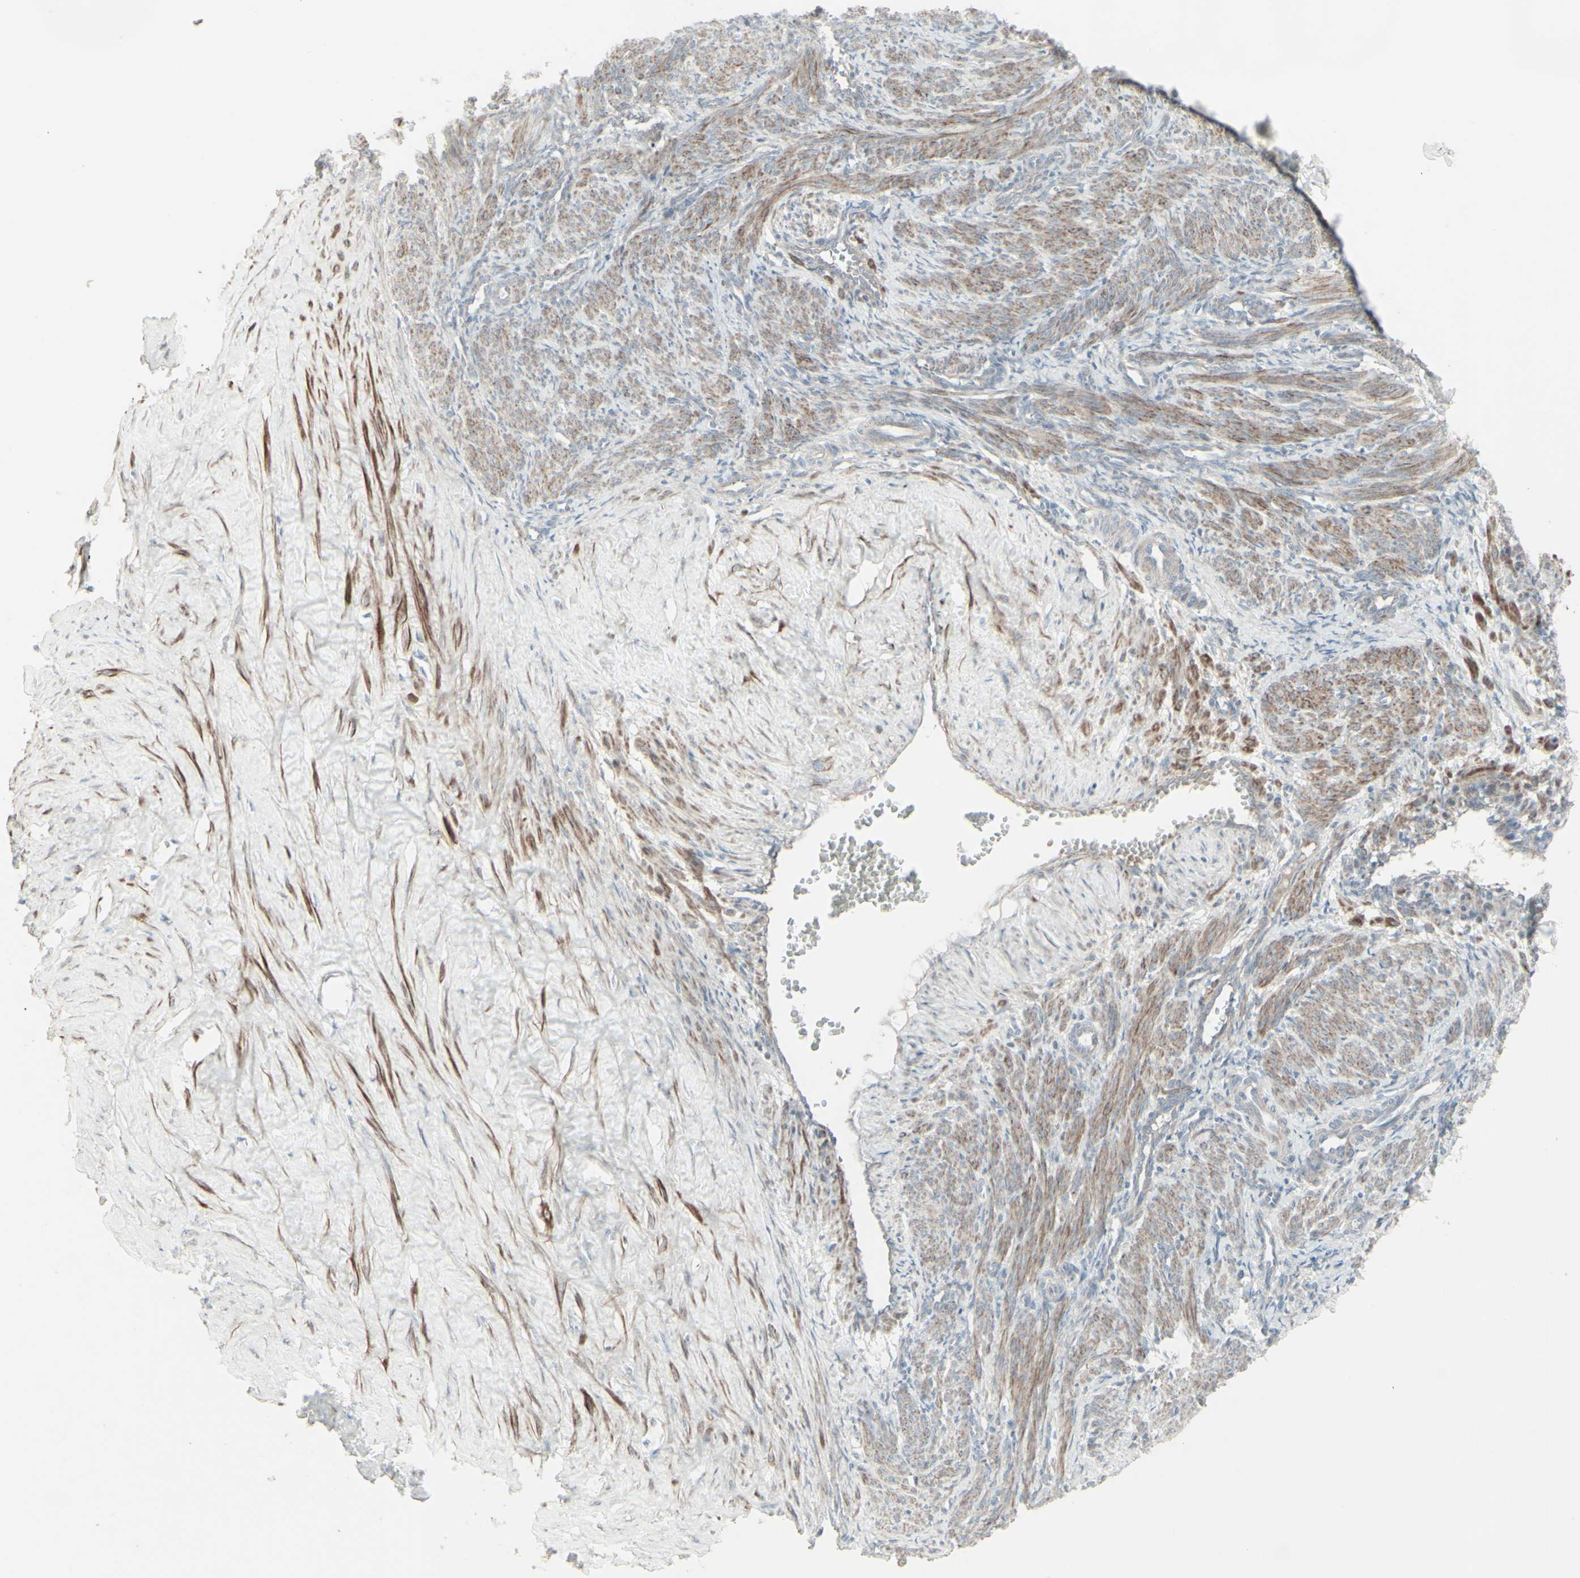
{"staining": {"intensity": "moderate", "quantity": ">75%", "location": "cytoplasmic/membranous"}, "tissue": "smooth muscle", "cell_type": "Smooth muscle cells", "image_type": "normal", "snomed": [{"axis": "morphology", "description": "Normal tissue, NOS"}, {"axis": "topography", "description": "Endometrium"}], "caption": "Benign smooth muscle was stained to show a protein in brown. There is medium levels of moderate cytoplasmic/membranous expression in about >75% of smooth muscle cells. The staining was performed using DAB, with brown indicating positive protein expression. Nuclei are stained blue with hematoxylin.", "gene": "GMNN", "patient": {"sex": "female", "age": 33}}